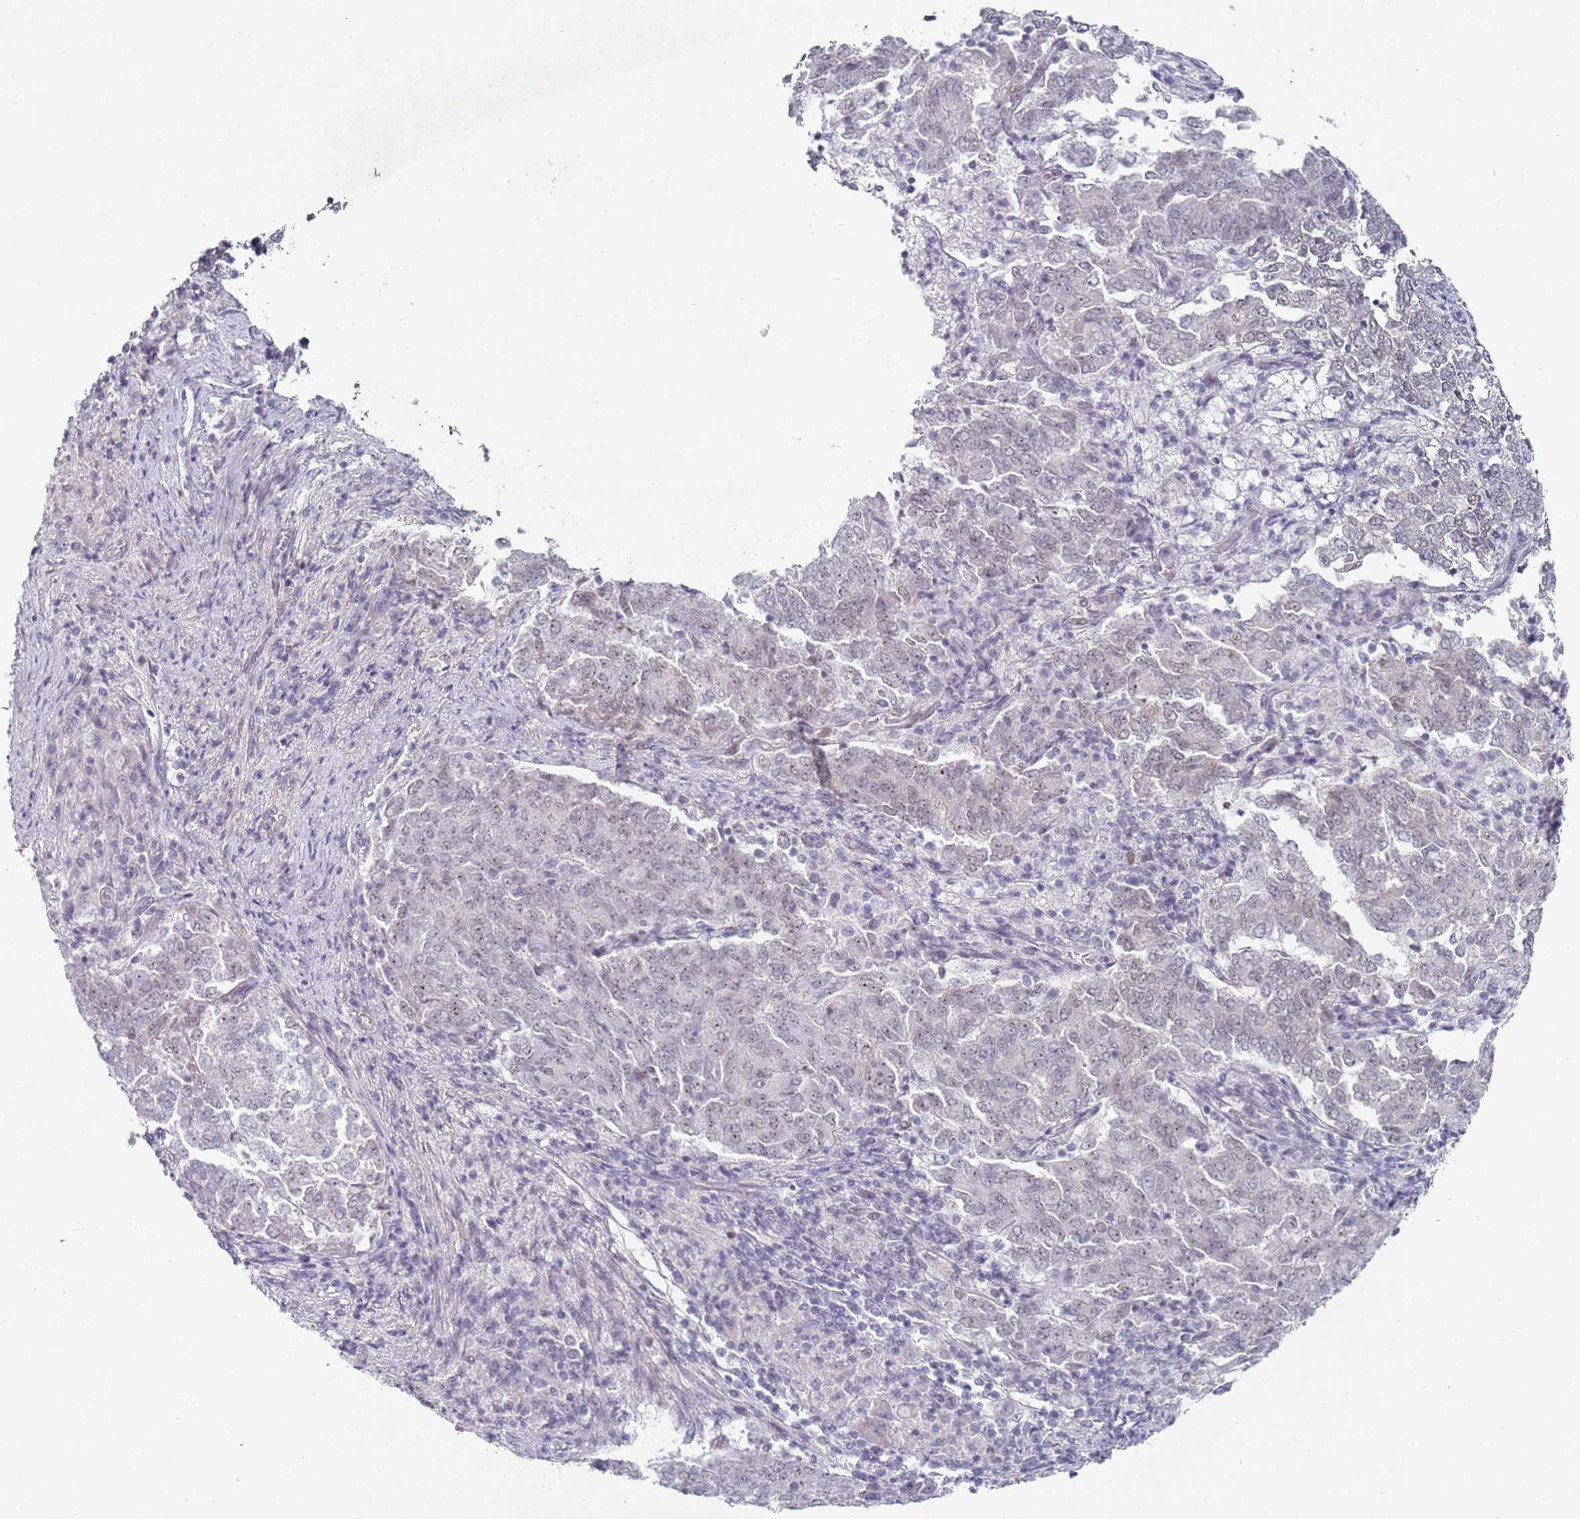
{"staining": {"intensity": "weak", "quantity": "25%-75%", "location": "nuclear"}, "tissue": "endometrial cancer", "cell_type": "Tumor cells", "image_type": "cancer", "snomed": [{"axis": "morphology", "description": "Adenocarcinoma, NOS"}, {"axis": "topography", "description": "Endometrium"}], "caption": "Tumor cells exhibit low levels of weak nuclear positivity in approximately 25%-75% of cells in adenocarcinoma (endometrial). The staining was performed using DAB (3,3'-diaminobenzidine) to visualize the protein expression in brown, while the nuclei were stained in blue with hematoxylin (Magnification: 20x).", "gene": "ATF6B", "patient": {"sex": "female", "age": 80}}